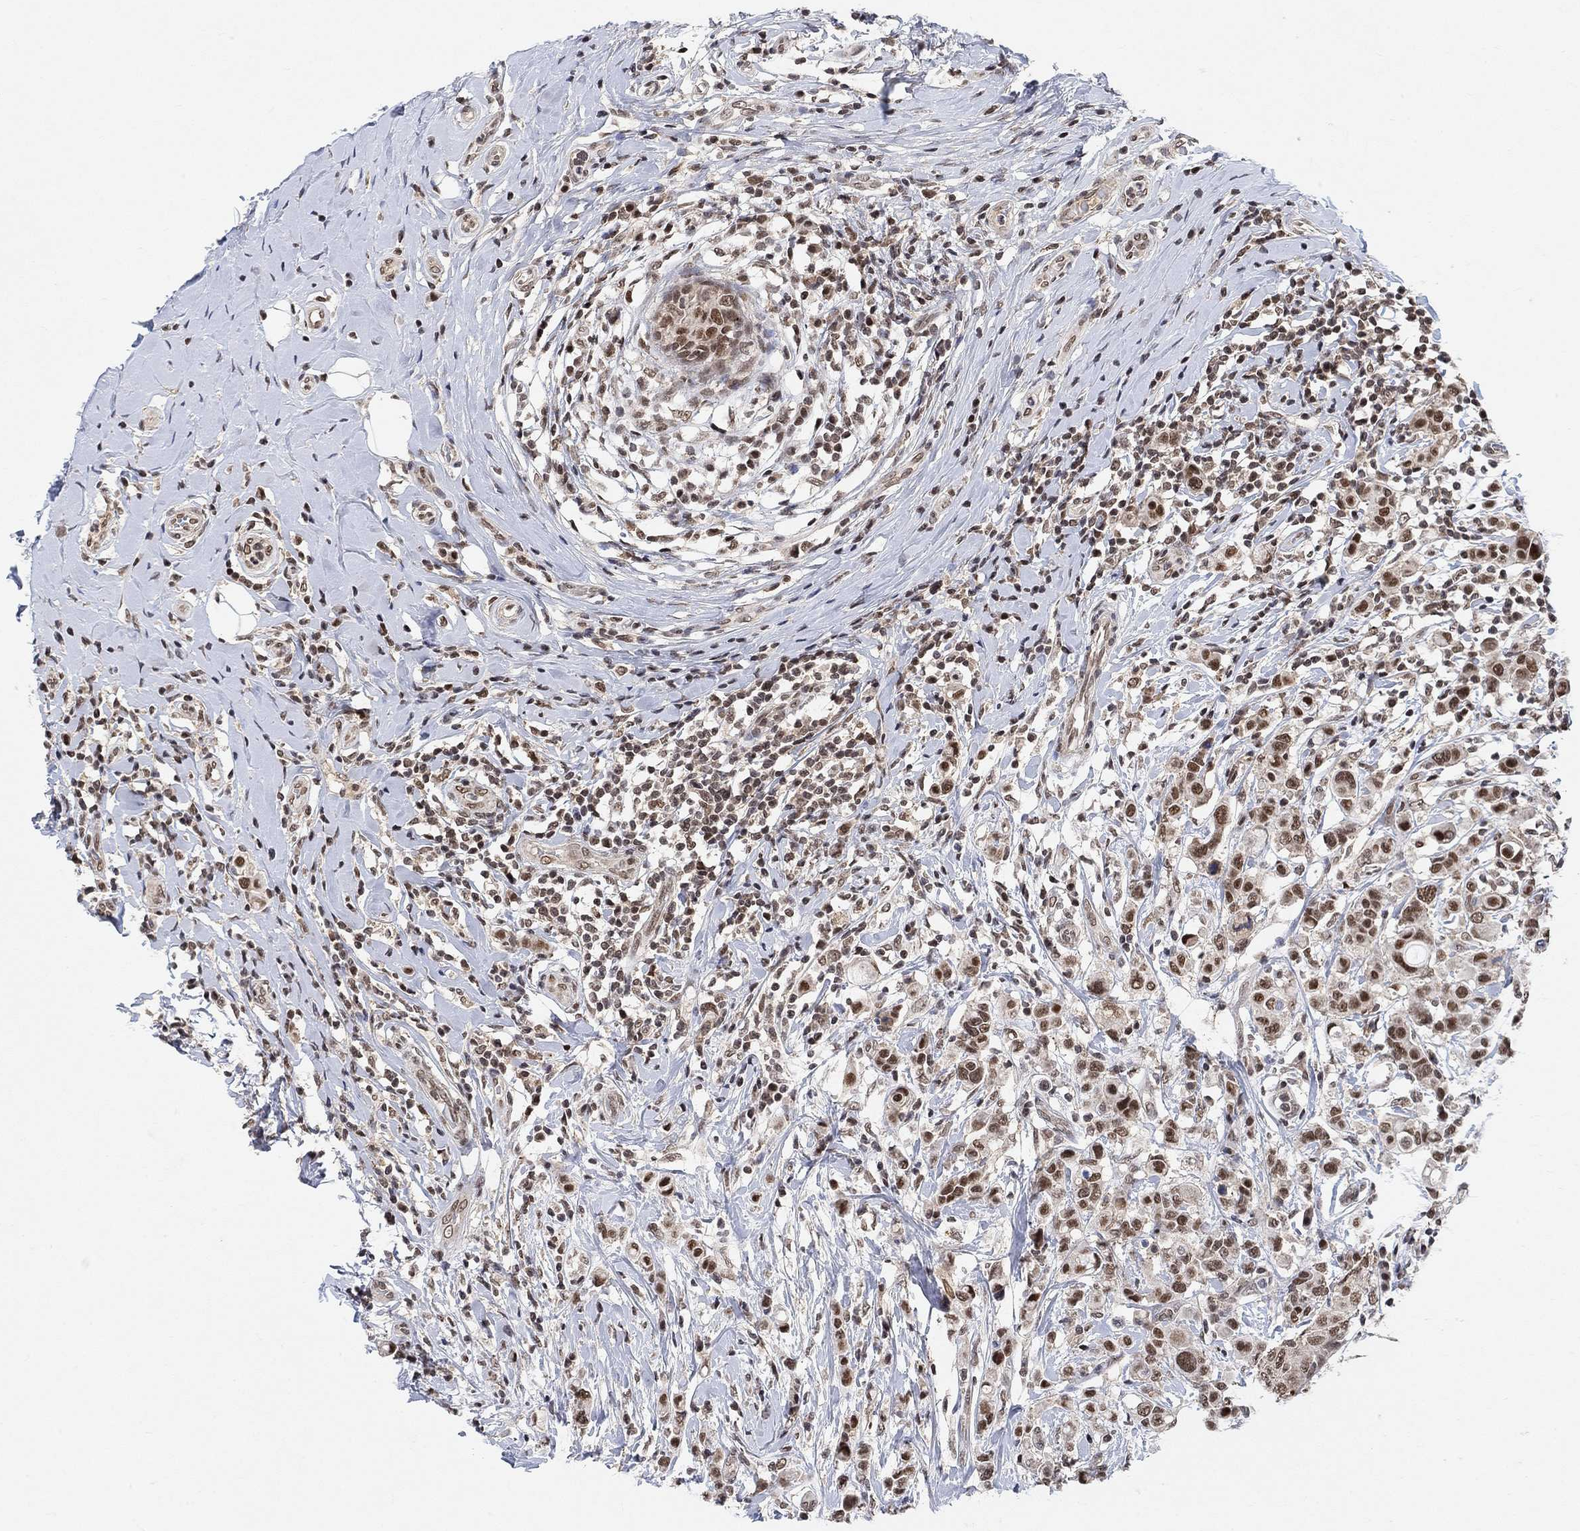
{"staining": {"intensity": "strong", "quantity": "25%-75%", "location": "nuclear"}, "tissue": "breast cancer", "cell_type": "Tumor cells", "image_type": "cancer", "snomed": [{"axis": "morphology", "description": "Duct carcinoma"}, {"axis": "topography", "description": "Breast"}], "caption": "Approximately 25%-75% of tumor cells in human infiltrating ductal carcinoma (breast) exhibit strong nuclear protein staining as visualized by brown immunohistochemical staining.", "gene": "THAP8", "patient": {"sex": "female", "age": 27}}